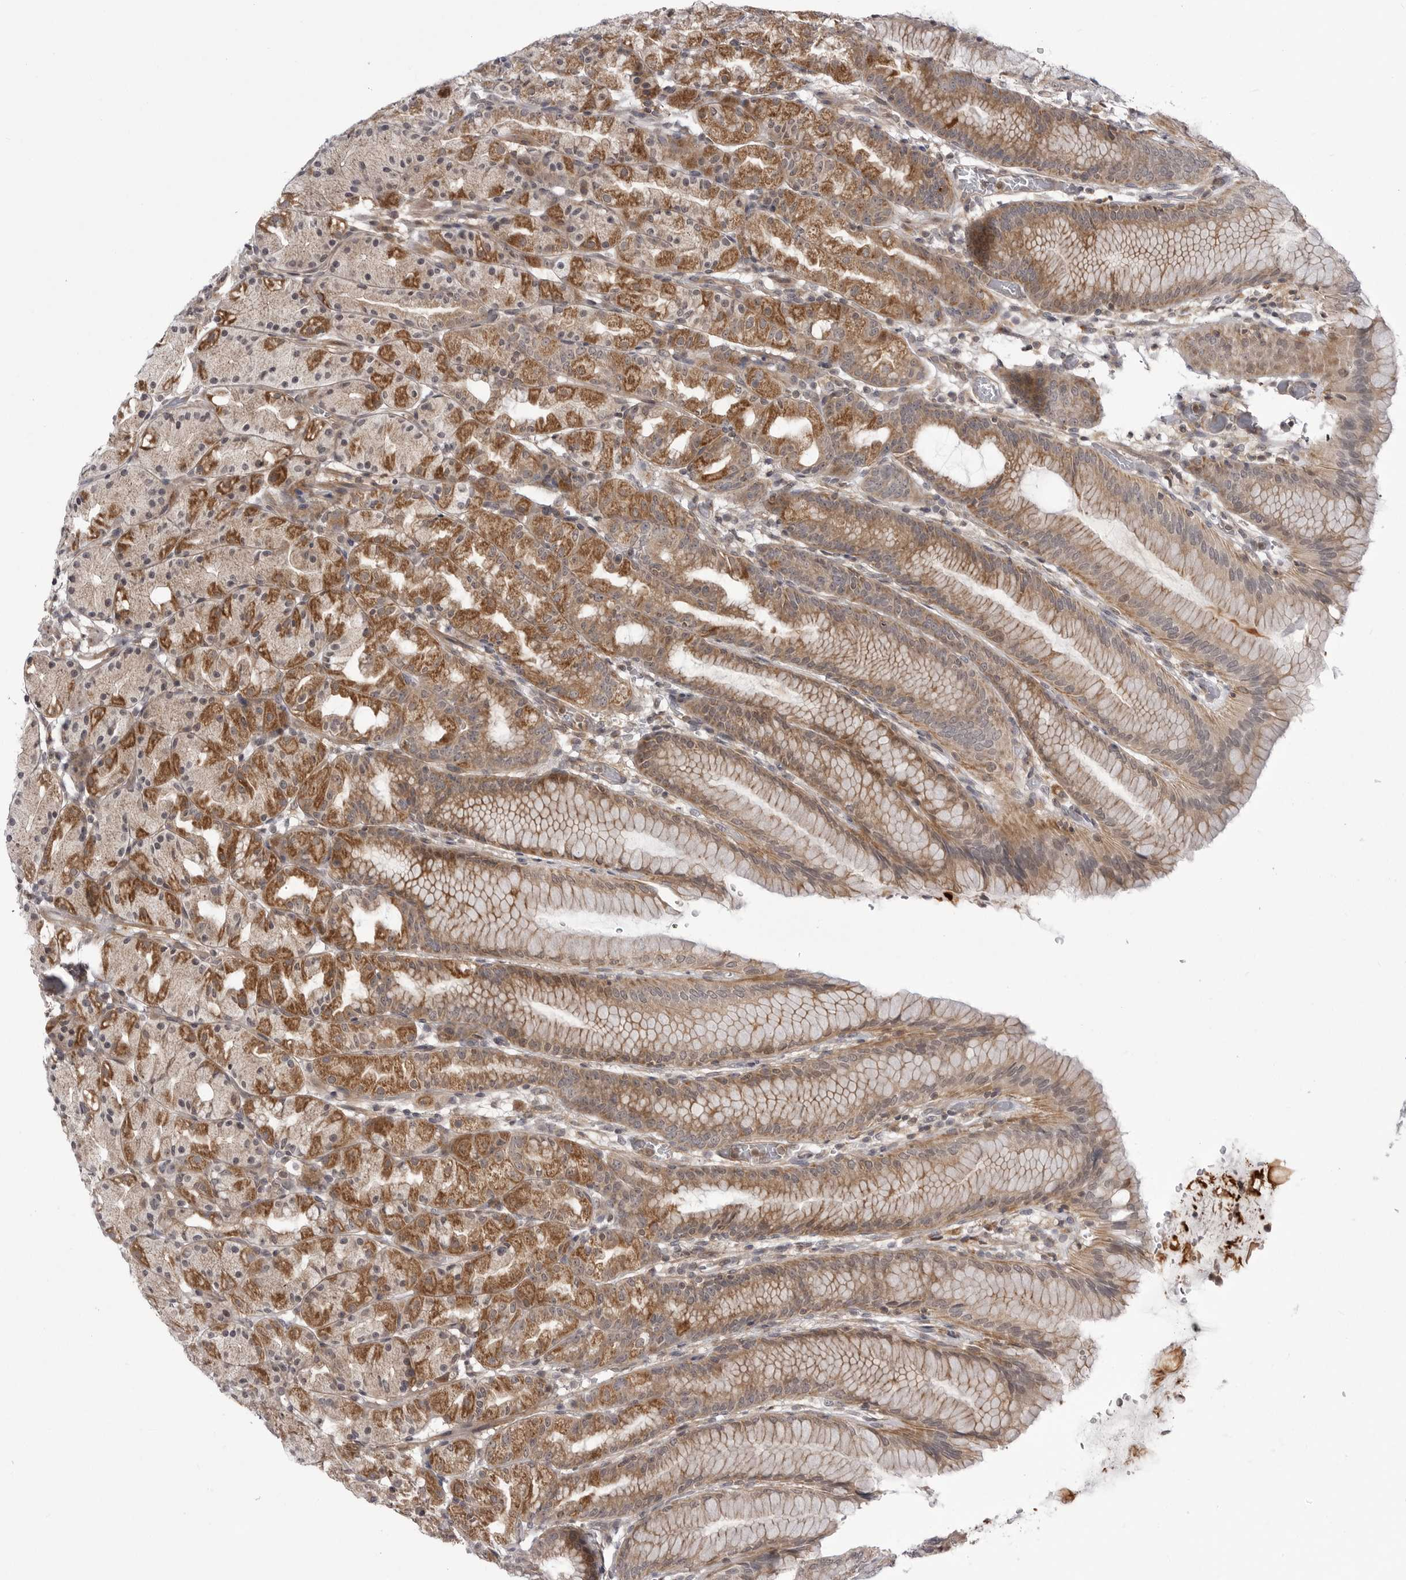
{"staining": {"intensity": "moderate", "quantity": "25%-75%", "location": "cytoplasmic/membranous"}, "tissue": "stomach", "cell_type": "Glandular cells", "image_type": "normal", "snomed": [{"axis": "morphology", "description": "Normal tissue, NOS"}, {"axis": "topography", "description": "Stomach, upper"}], "caption": "IHC of unremarkable stomach demonstrates medium levels of moderate cytoplasmic/membranous expression in approximately 25%-75% of glandular cells. Using DAB (3,3'-diaminobenzidine) (brown) and hematoxylin (blue) stains, captured at high magnification using brightfield microscopy.", "gene": "CCDC18", "patient": {"sex": "male", "age": 48}}